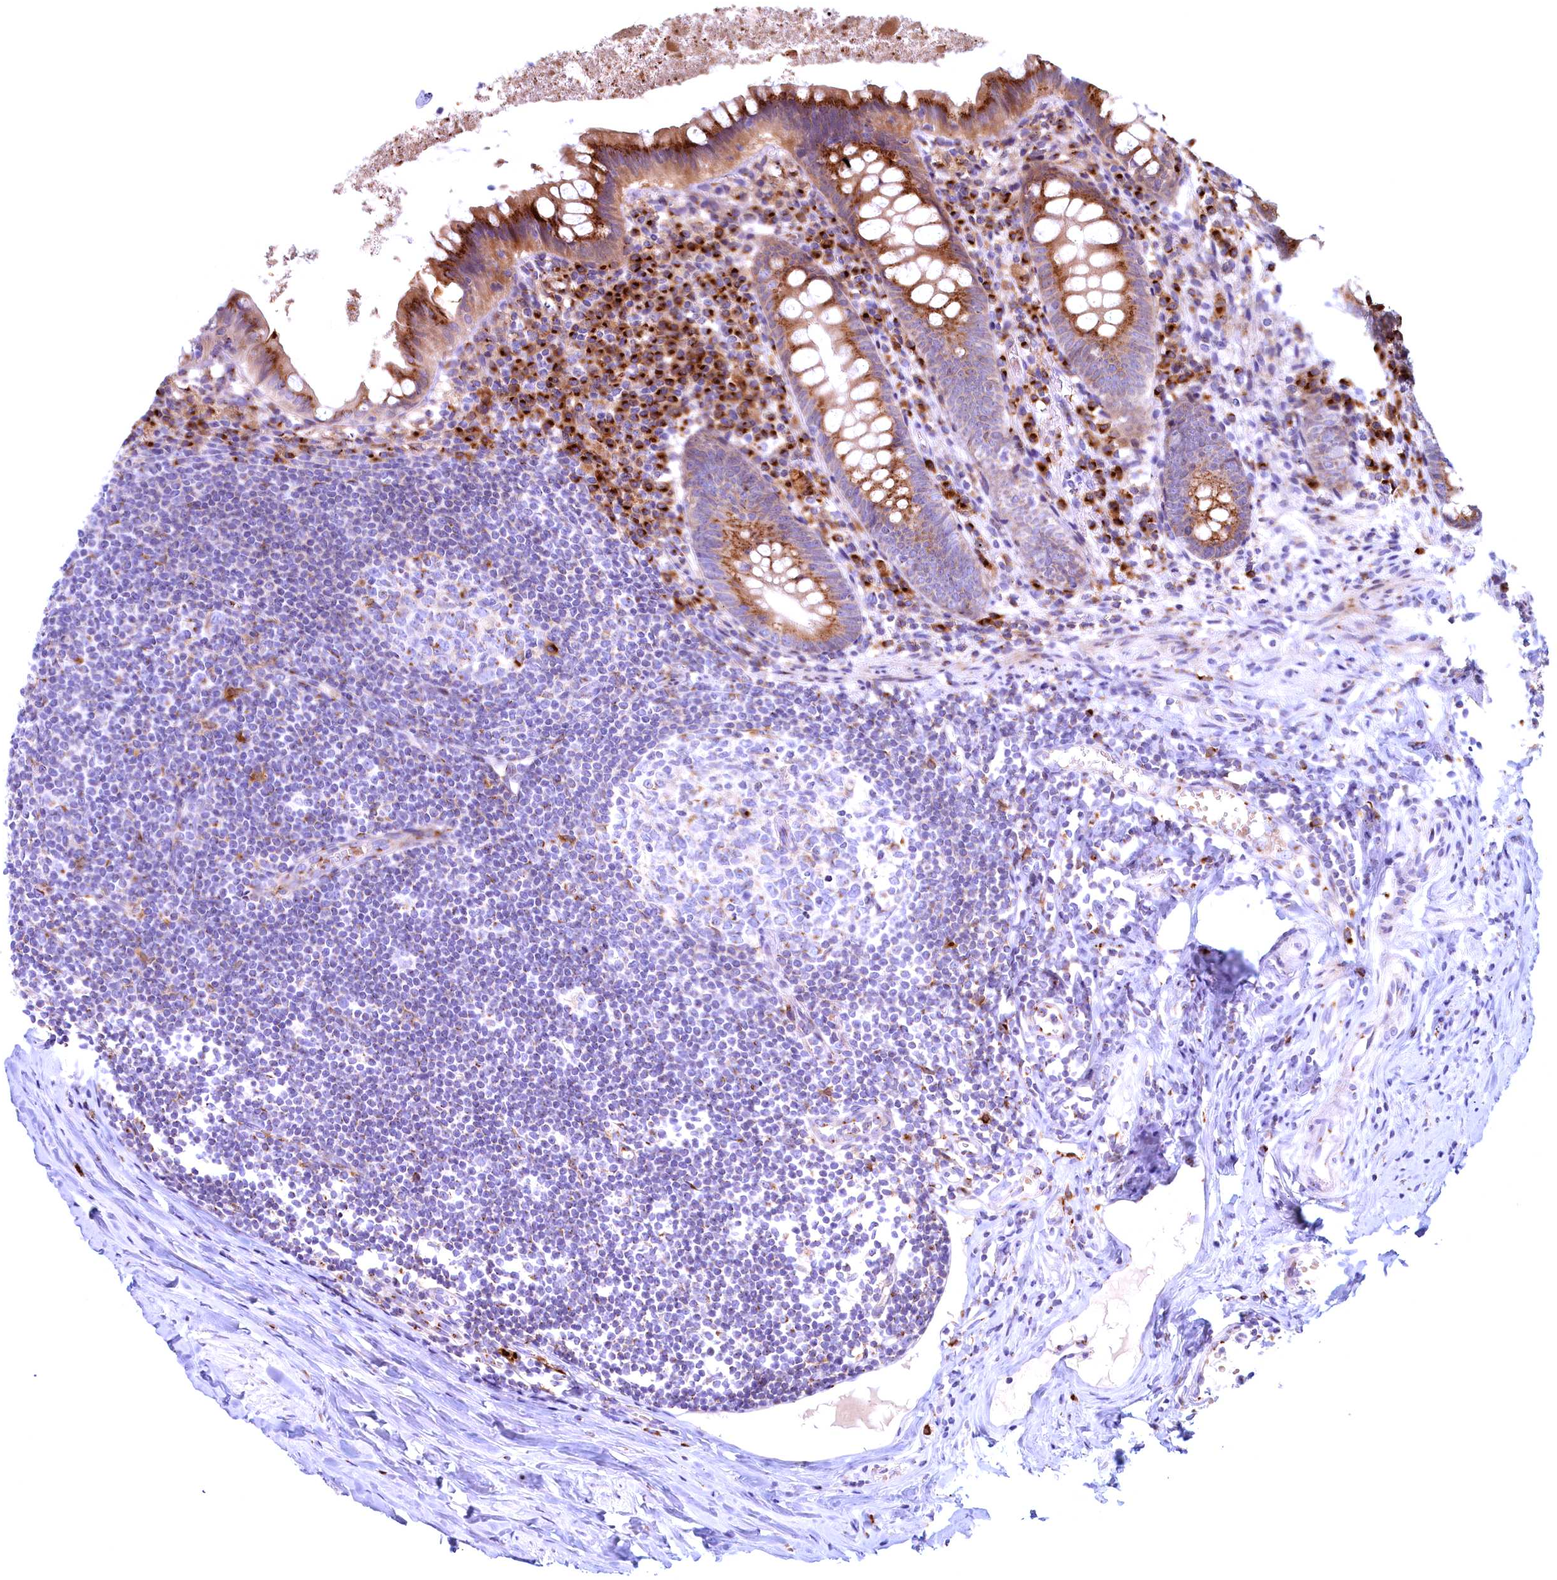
{"staining": {"intensity": "strong", "quantity": ">75%", "location": "cytoplasmic/membranous"}, "tissue": "appendix", "cell_type": "Glandular cells", "image_type": "normal", "snomed": [{"axis": "morphology", "description": "Normal tissue, NOS"}, {"axis": "topography", "description": "Appendix"}], "caption": "Immunohistochemical staining of normal human appendix exhibits >75% levels of strong cytoplasmic/membranous protein positivity in approximately >75% of glandular cells. The staining was performed using DAB, with brown indicating positive protein expression. Nuclei are stained blue with hematoxylin.", "gene": "BLVRB", "patient": {"sex": "female", "age": 51}}